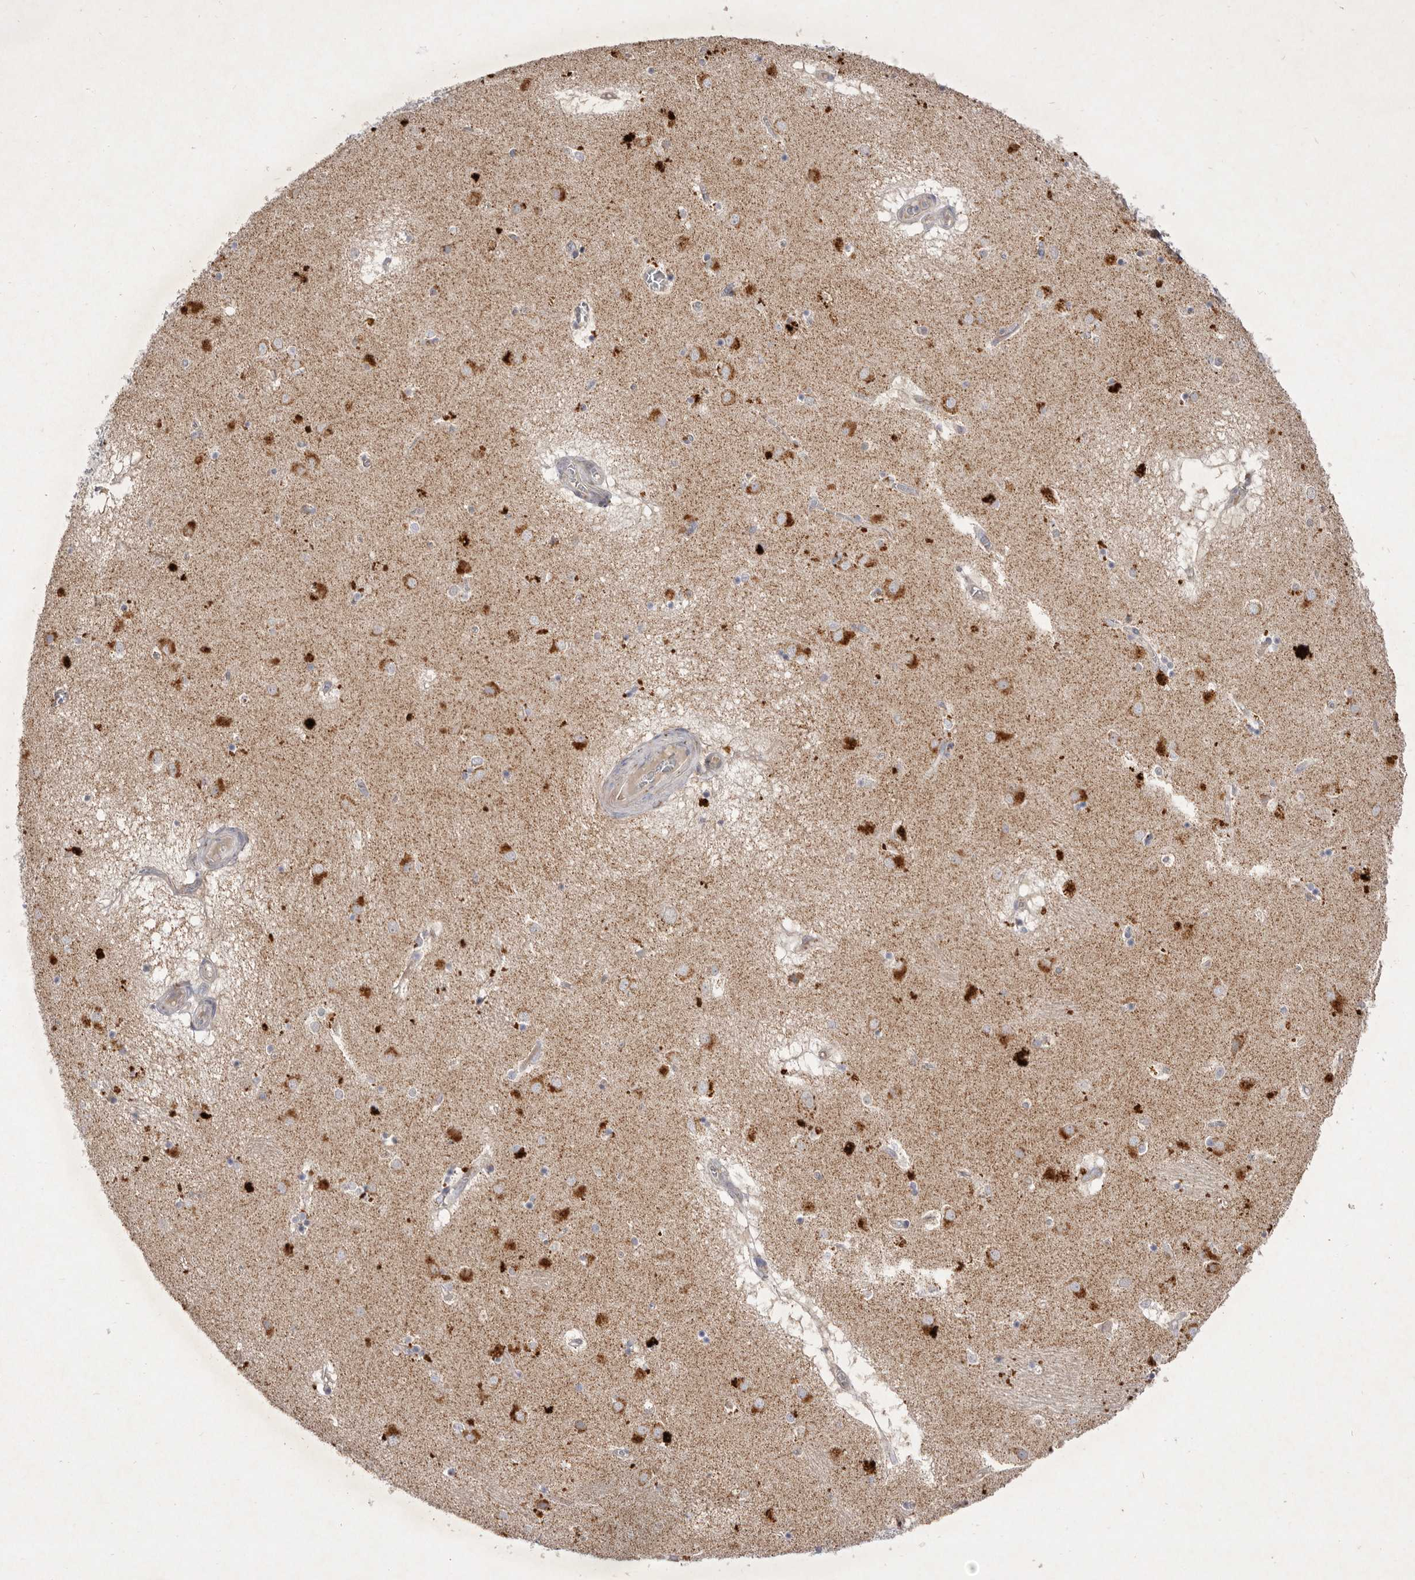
{"staining": {"intensity": "weak", "quantity": "25%-75%", "location": "cytoplasmic/membranous"}, "tissue": "caudate", "cell_type": "Glial cells", "image_type": "normal", "snomed": [{"axis": "morphology", "description": "Normal tissue, NOS"}, {"axis": "topography", "description": "Lateral ventricle wall"}], "caption": "Immunohistochemistry (IHC) of benign caudate exhibits low levels of weak cytoplasmic/membranous staining in about 25%-75% of glial cells.", "gene": "USP24", "patient": {"sex": "male", "age": 70}}